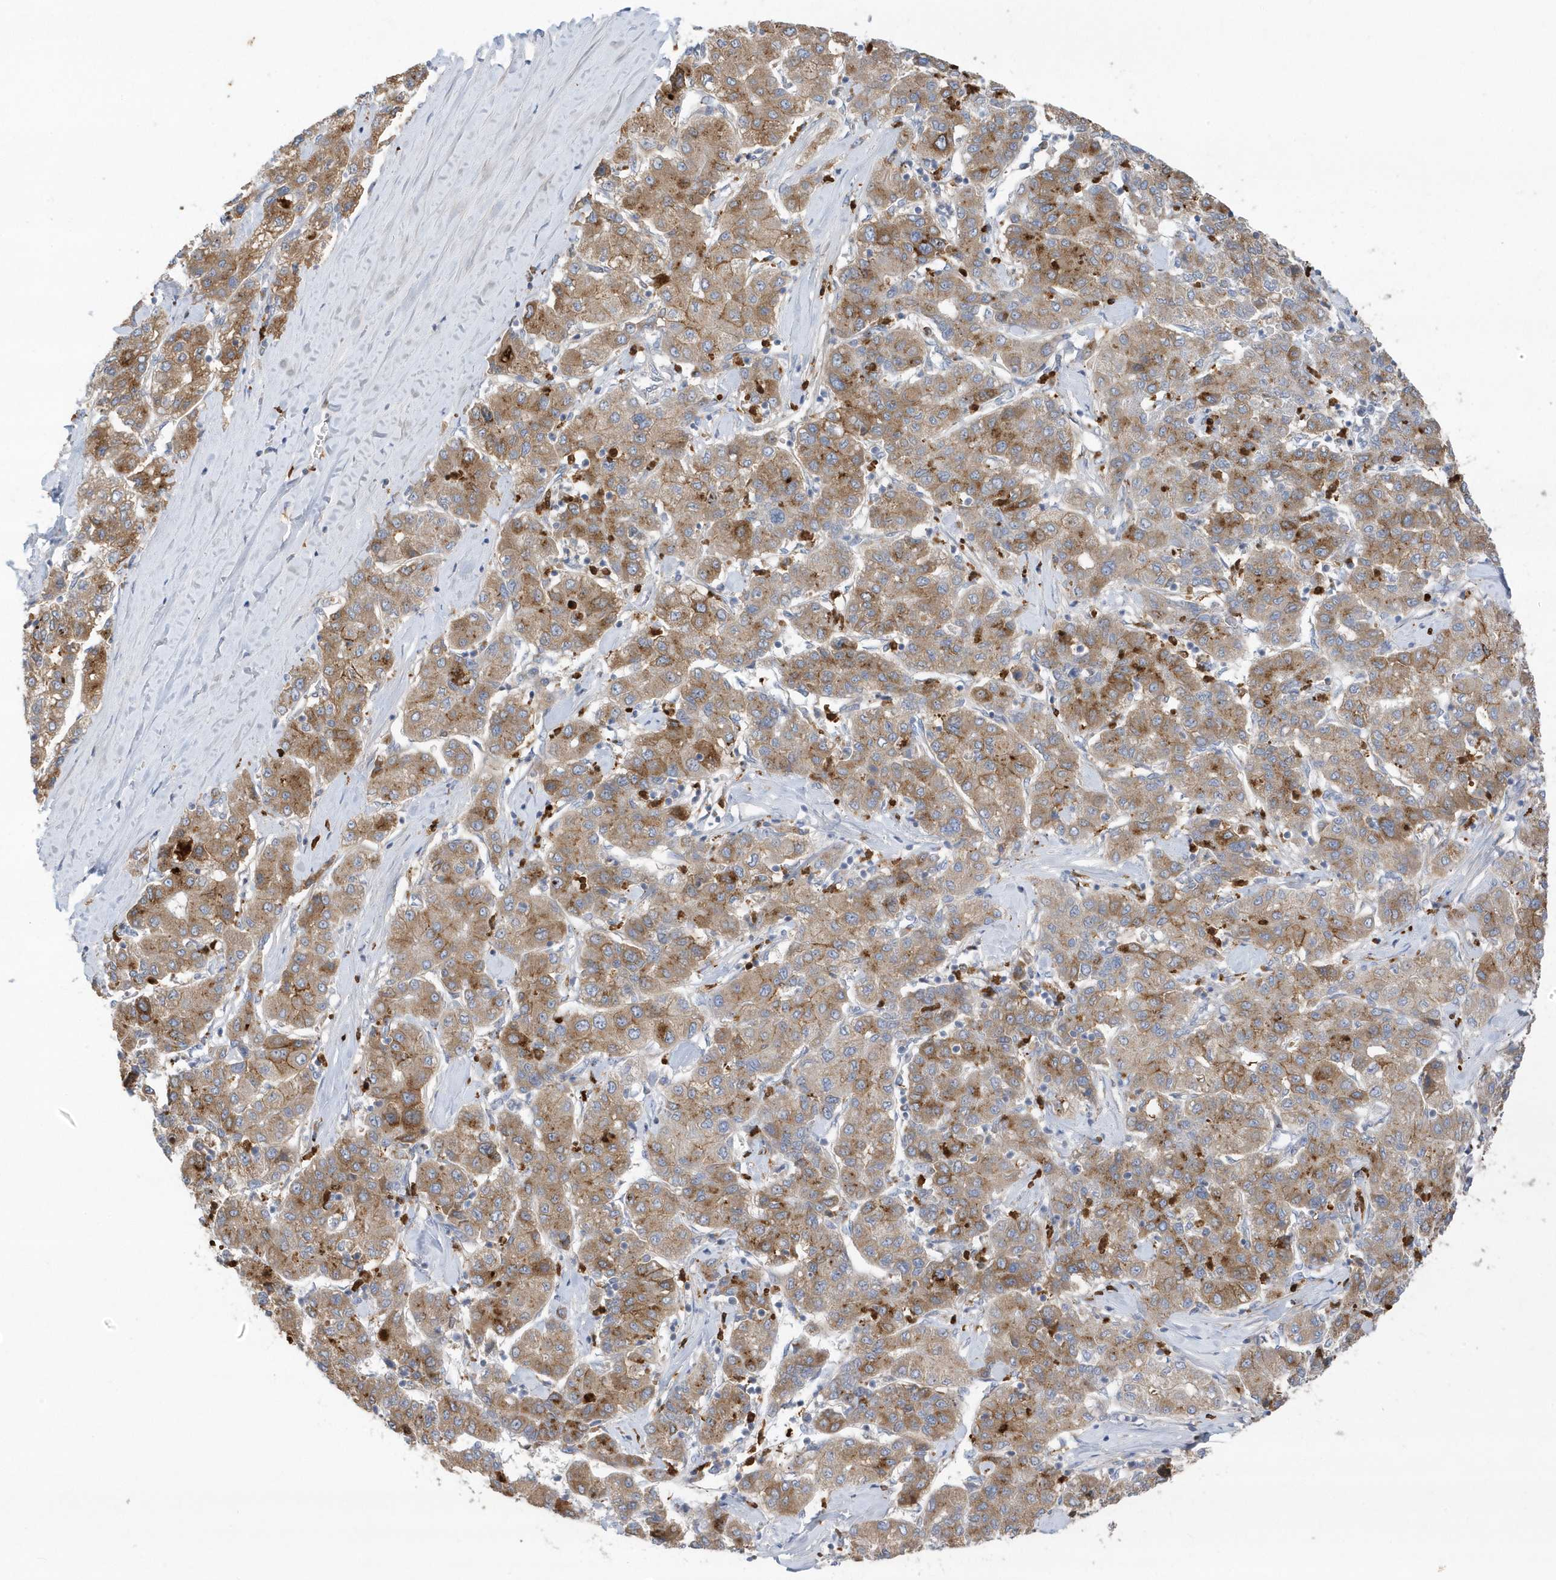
{"staining": {"intensity": "moderate", "quantity": ">75%", "location": "cytoplasmic/membranous"}, "tissue": "liver cancer", "cell_type": "Tumor cells", "image_type": "cancer", "snomed": [{"axis": "morphology", "description": "Carcinoma, Hepatocellular, NOS"}, {"axis": "topography", "description": "Liver"}], "caption": "Liver cancer was stained to show a protein in brown. There is medium levels of moderate cytoplasmic/membranous expression in approximately >75% of tumor cells.", "gene": "DPP9", "patient": {"sex": "male", "age": 65}}